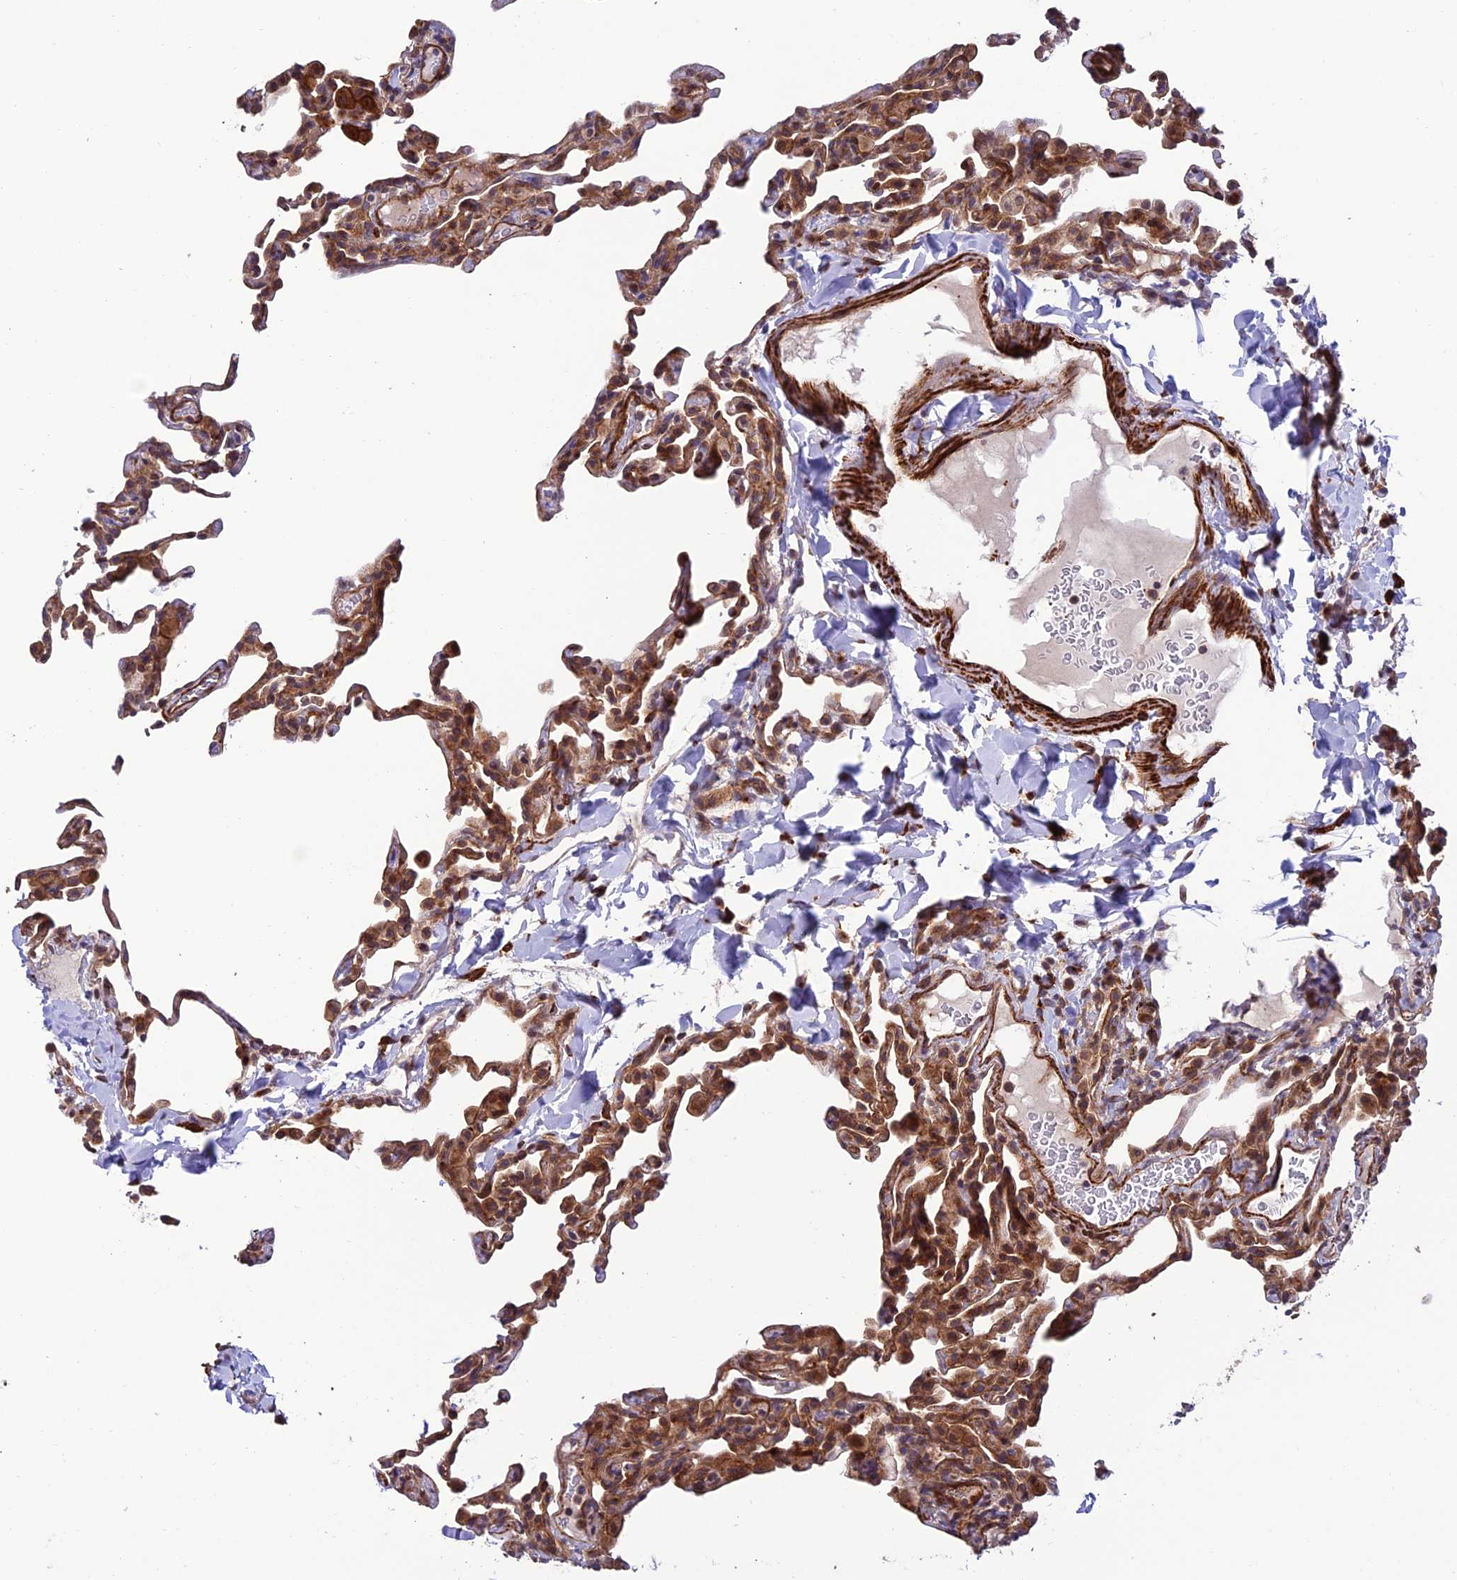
{"staining": {"intensity": "moderate", "quantity": "25%-75%", "location": "cytoplasmic/membranous"}, "tissue": "lung", "cell_type": "Alveolar cells", "image_type": "normal", "snomed": [{"axis": "morphology", "description": "Normal tissue, NOS"}, {"axis": "topography", "description": "Lung"}], "caption": "Protein expression analysis of benign lung demonstrates moderate cytoplasmic/membranous expression in about 25%-75% of alveolar cells. (IHC, brightfield microscopy, high magnification).", "gene": "TNIP3", "patient": {"sex": "male", "age": 20}}